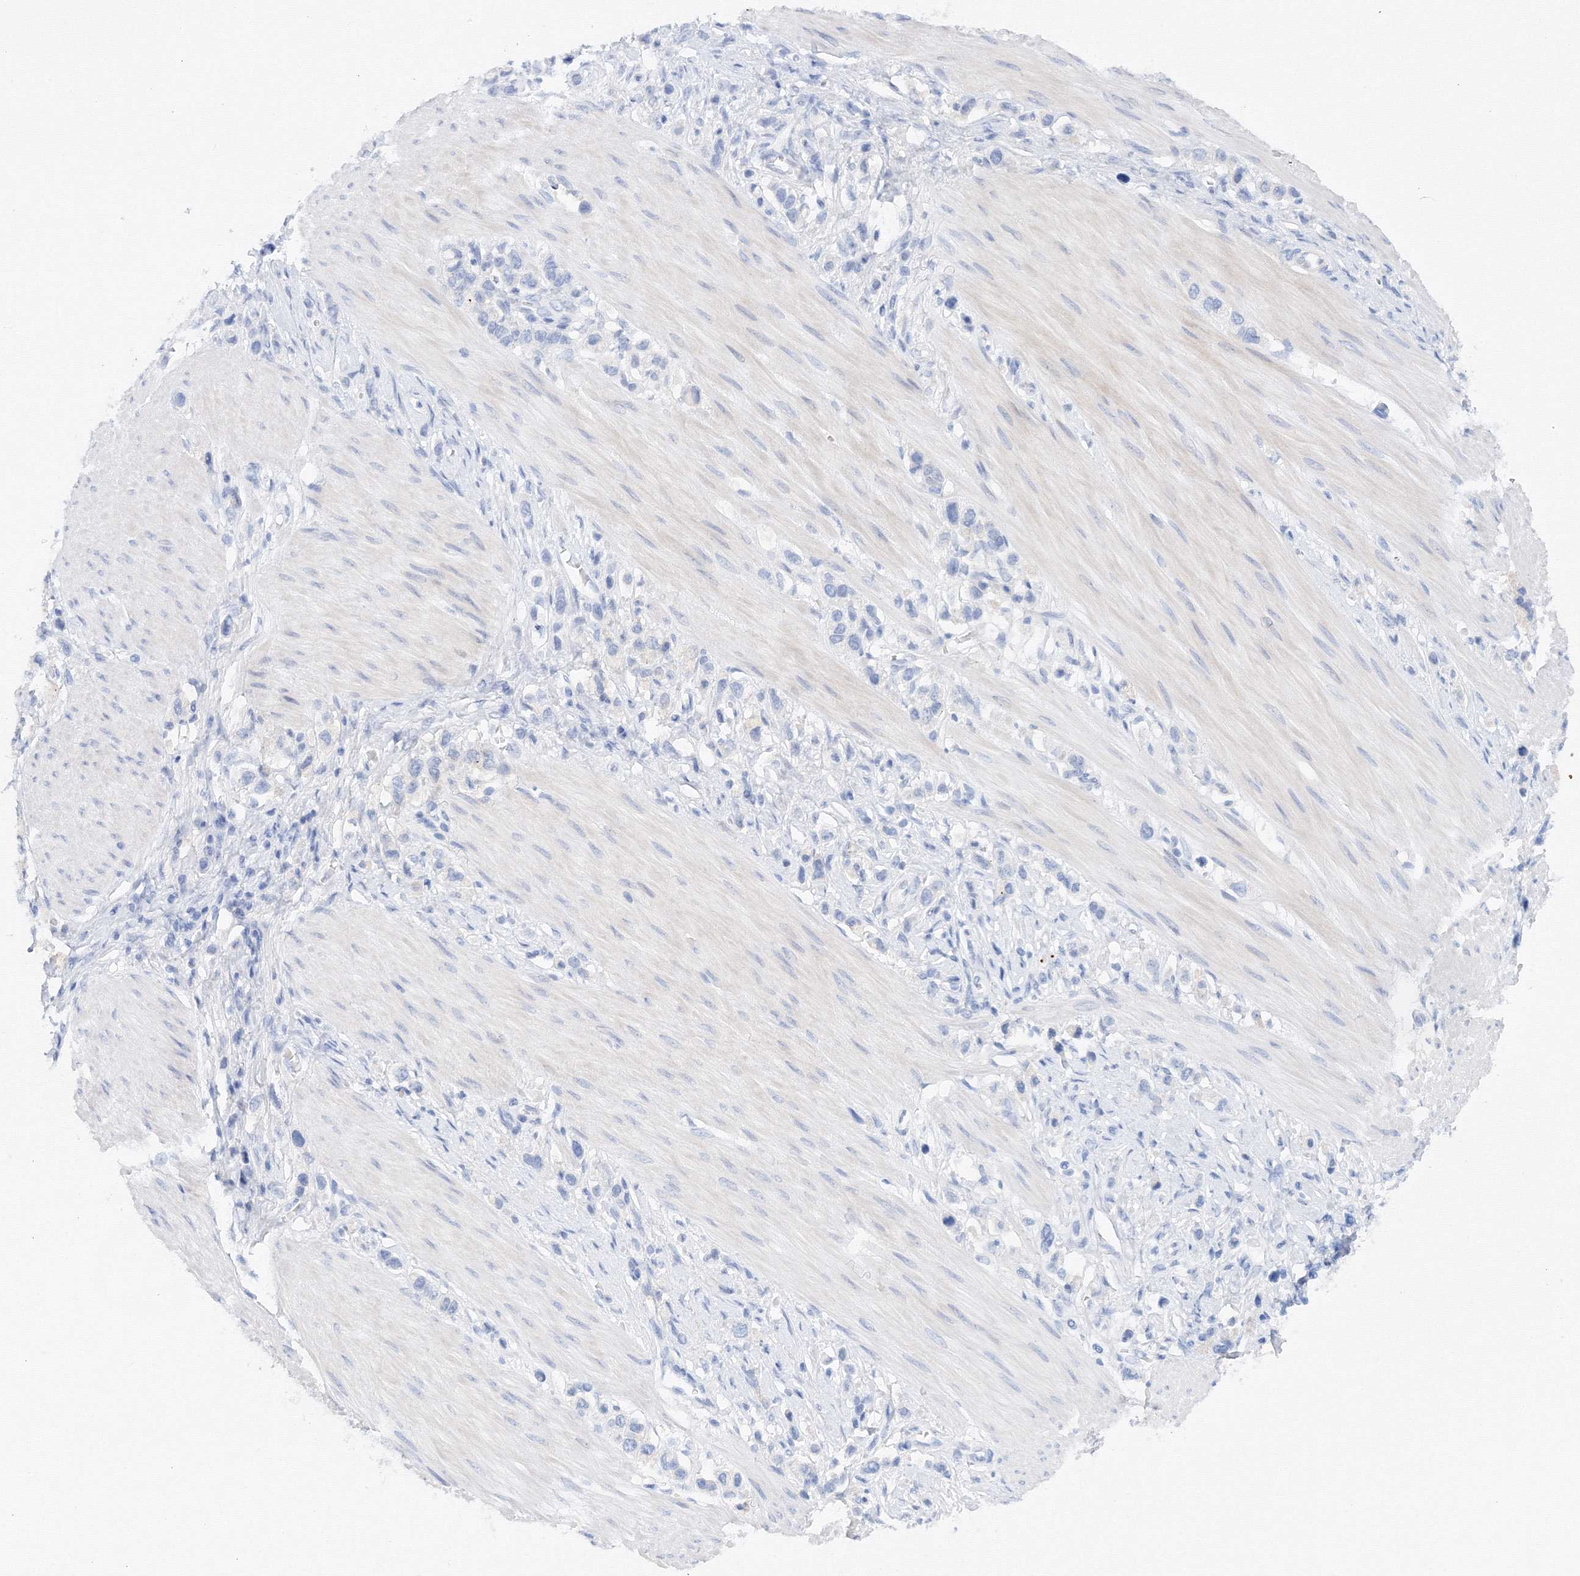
{"staining": {"intensity": "negative", "quantity": "none", "location": "none"}, "tissue": "stomach cancer", "cell_type": "Tumor cells", "image_type": "cancer", "snomed": [{"axis": "morphology", "description": "Adenocarcinoma, NOS"}, {"axis": "topography", "description": "Stomach"}], "caption": "Immunohistochemical staining of human stomach adenocarcinoma exhibits no significant expression in tumor cells.", "gene": "TAMM41", "patient": {"sex": "female", "age": 65}}